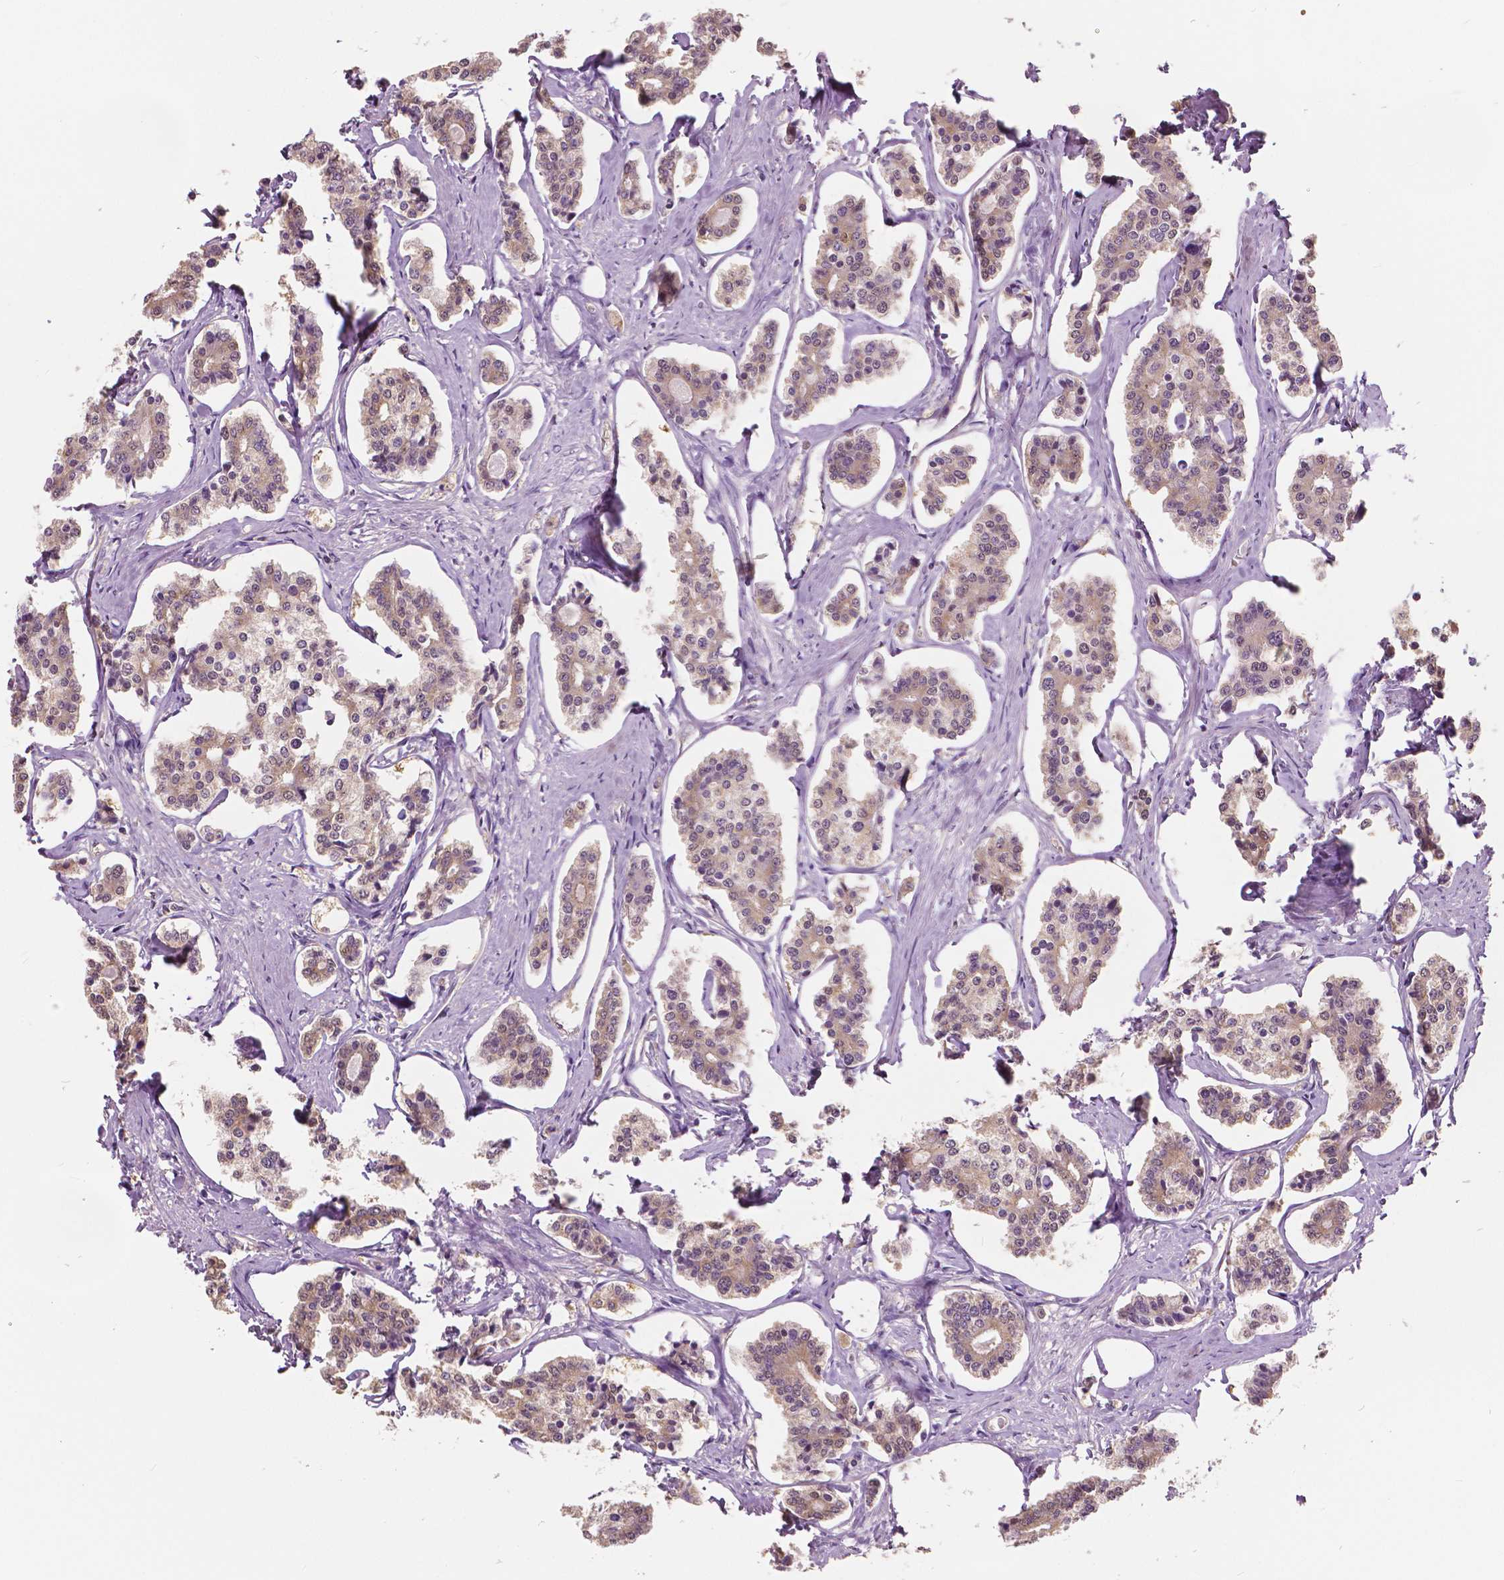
{"staining": {"intensity": "weak", "quantity": "25%-75%", "location": "cytoplasmic/membranous"}, "tissue": "carcinoid", "cell_type": "Tumor cells", "image_type": "cancer", "snomed": [{"axis": "morphology", "description": "Carcinoid, malignant, NOS"}, {"axis": "topography", "description": "Small intestine"}], "caption": "Malignant carcinoid tissue exhibits weak cytoplasmic/membranous expression in about 25%-75% of tumor cells, visualized by immunohistochemistry.", "gene": "TKFC", "patient": {"sex": "female", "age": 65}}